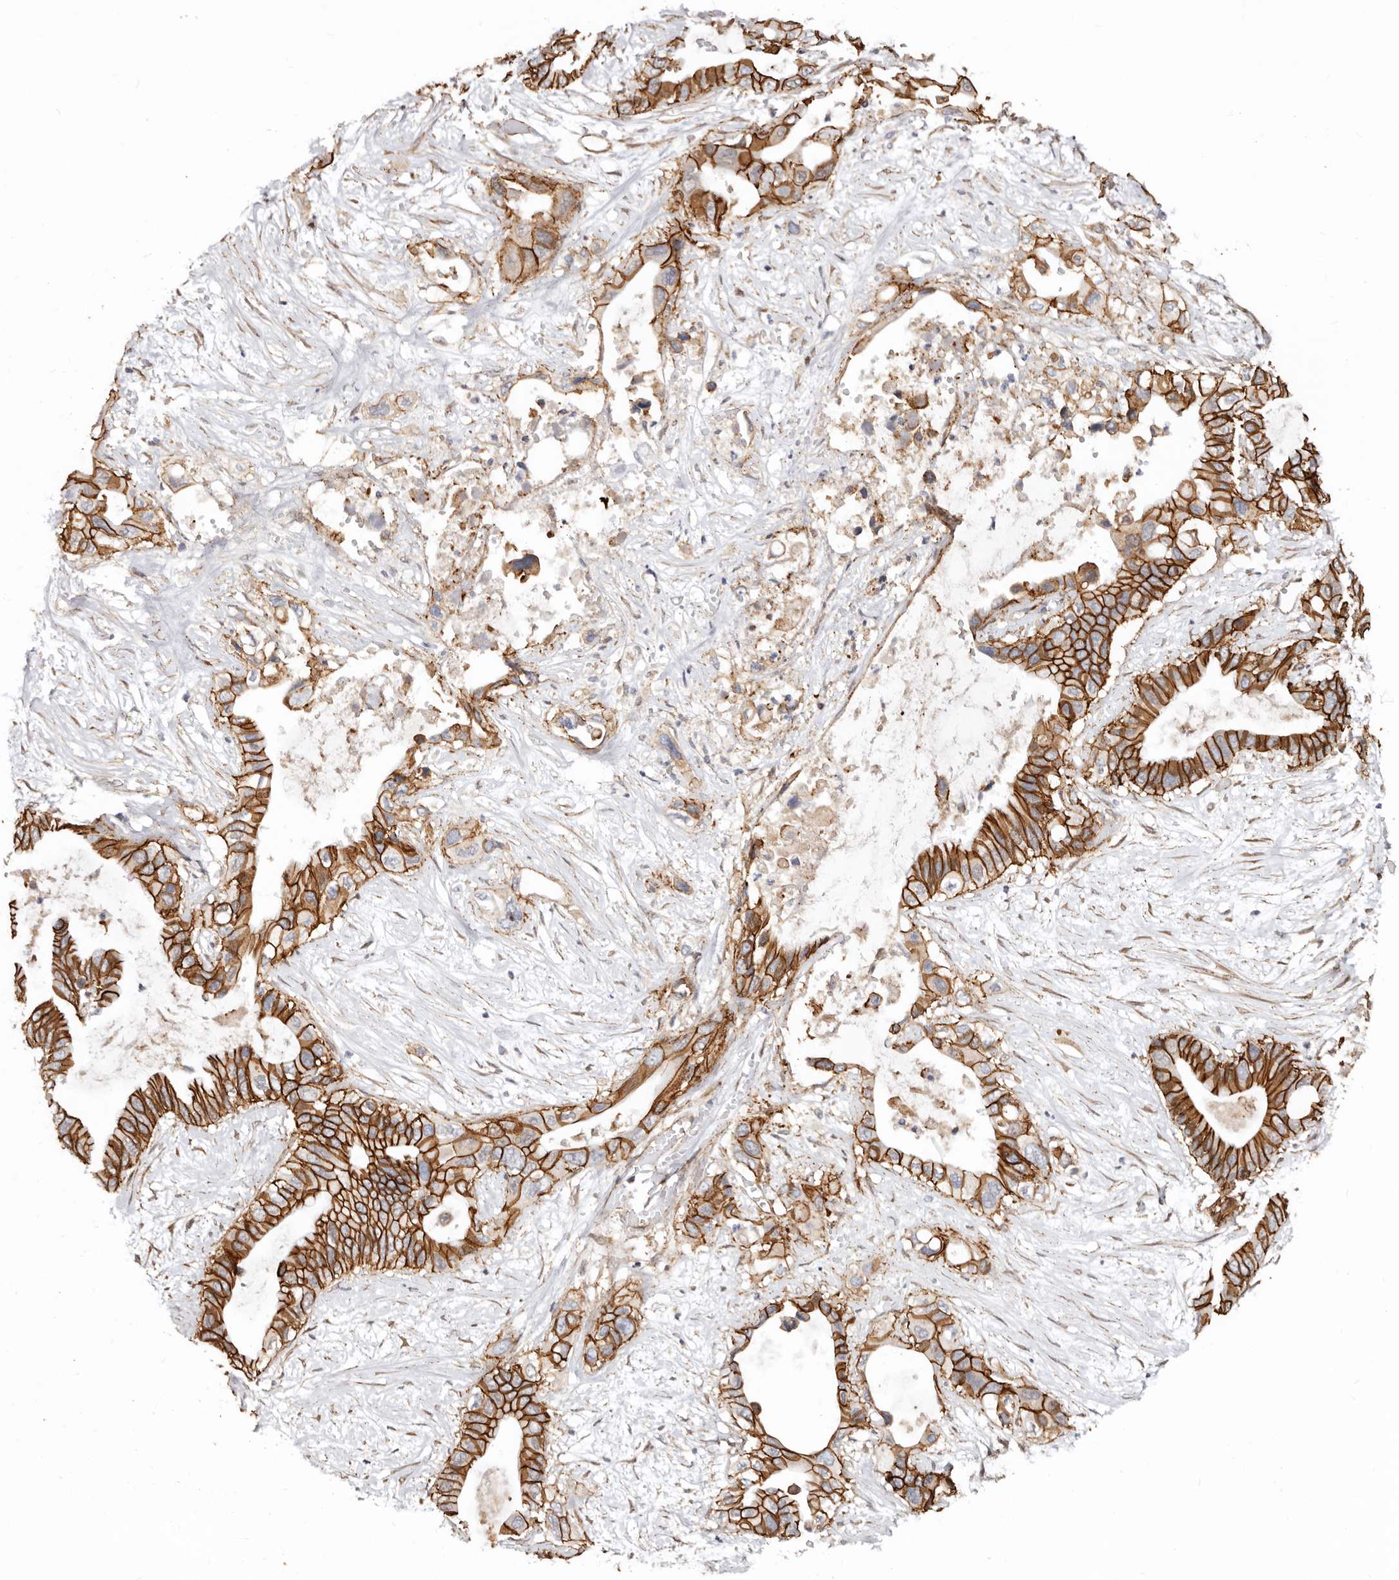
{"staining": {"intensity": "strong", "quantity": ">75%", "location": "cytoplasmic/membranous"}, "tissue": "pancreatic cancer", "cell_type": "Tumor cells", "image_type": "cancer", "snomed": [{"axis": "morphology", "description": "Adenocarcinoma, NOS"}, {"axis": "topography", "description": "Pancreas"}], "caption": "DAB (3,3'-diaminobenzidine) immunohistochemical staining of human adenocarcinoma (pancreatic) reveals strong cytoplasmic/membranous protein expression in approximately >75% of tumor cells.", "gene": "CTNNB1", "patient": {"sex": "male", "age": 66}}